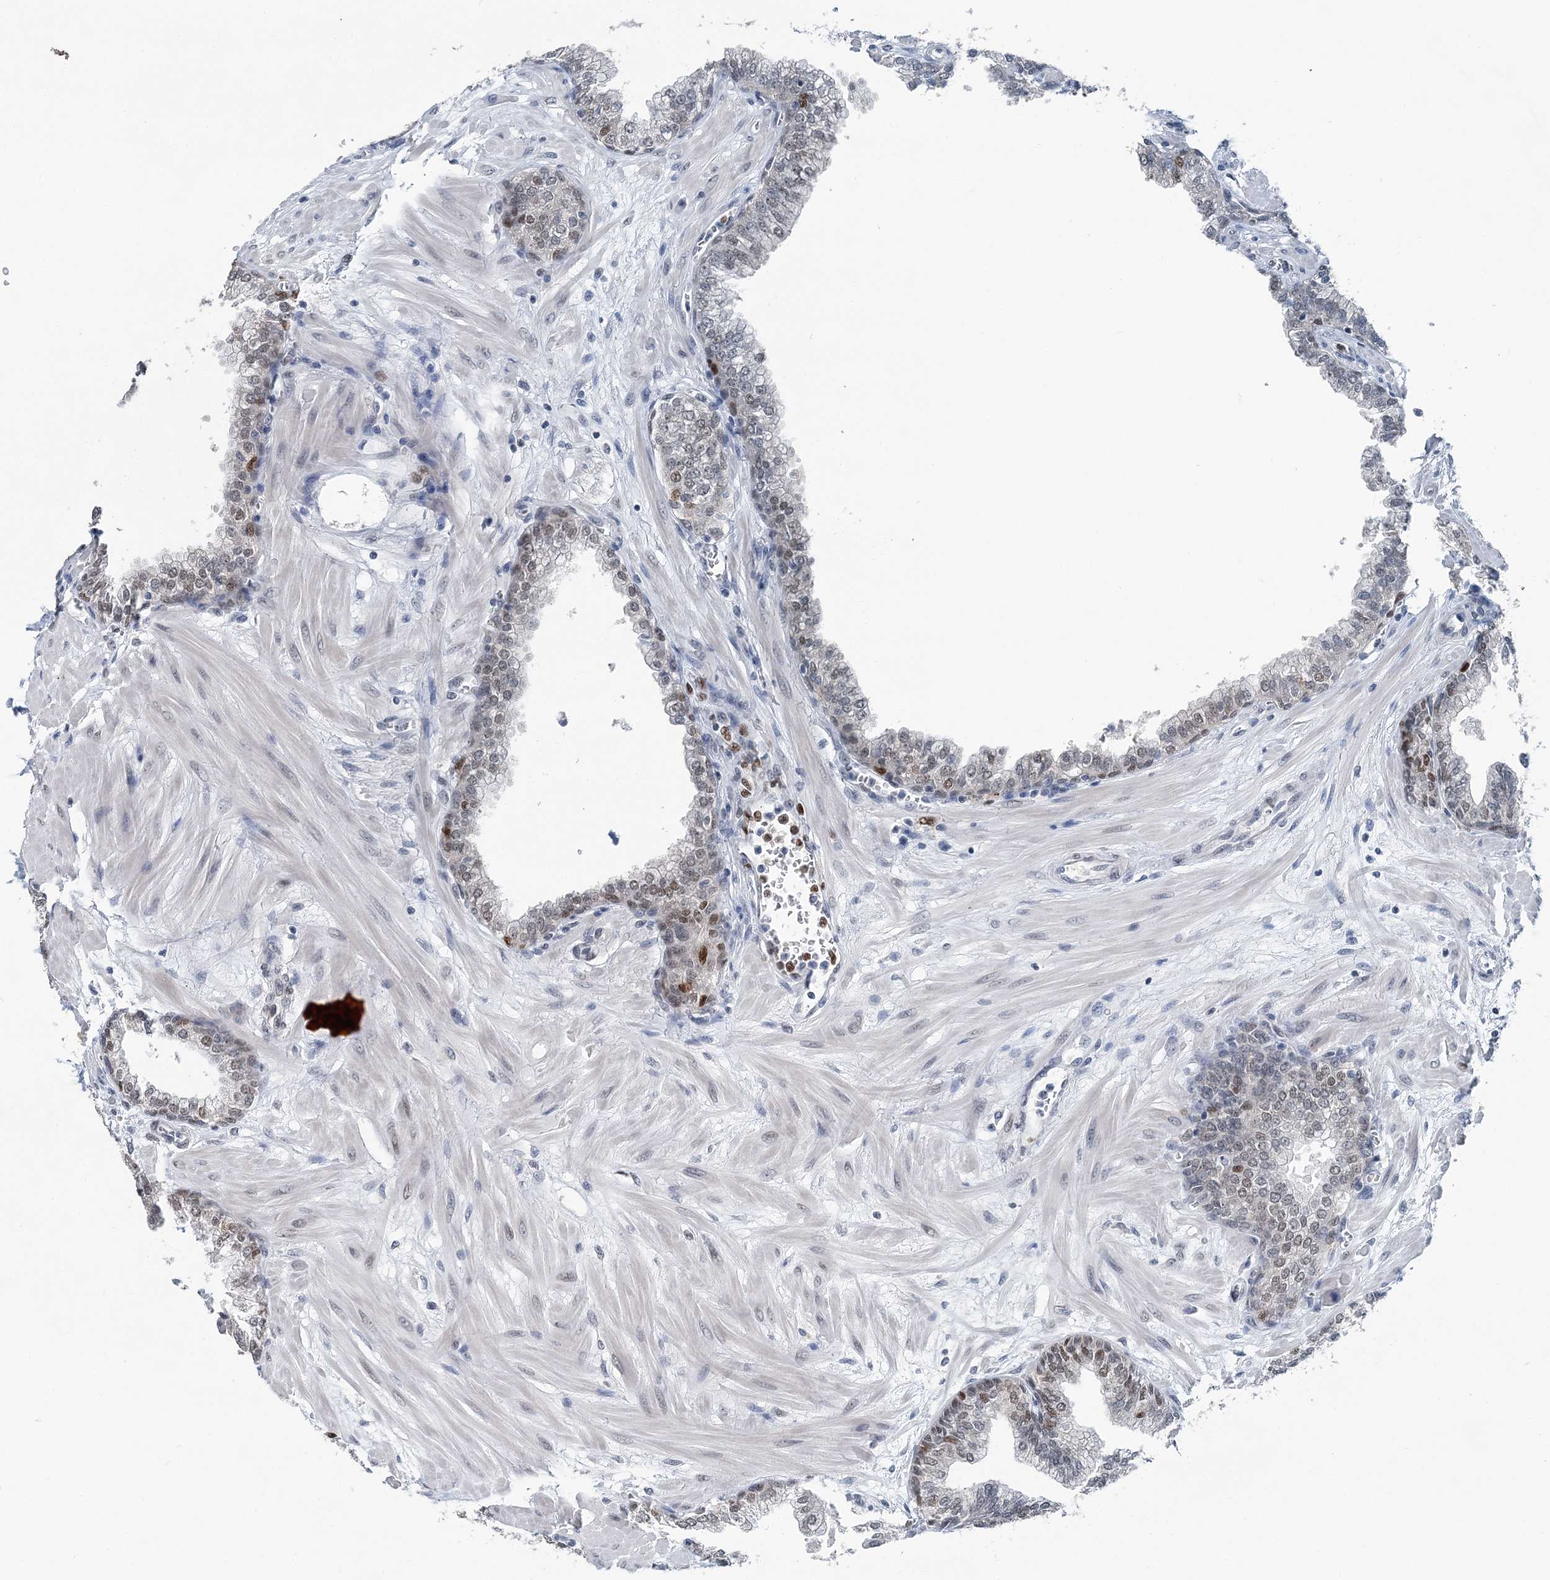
{"staining": {"intensity": "moderate", "quantity": "25%-75%", "location": "nuclear"}, "tissue": "prostate", "cell_type": "Glandular cells", "image_type": "normal", "snomed": [{"axis": "morphology", "description": "Normal tissue, NOS"}, {"axis": "morphology", "description": "Urothelial carcinoma, Low grade"}, {"axis": "topography", "description": "Urinary bladder"}, {"axis": "topography", "description": "Prostate"}], "caption": "Immunohistochemical staining of normal prostate displays 25%-75% levels of moderate nuclear protein expression in about 25%-75% of glandular cells.", "gene": "HAT1", "patient": {"sex": "male", "age": 60}}